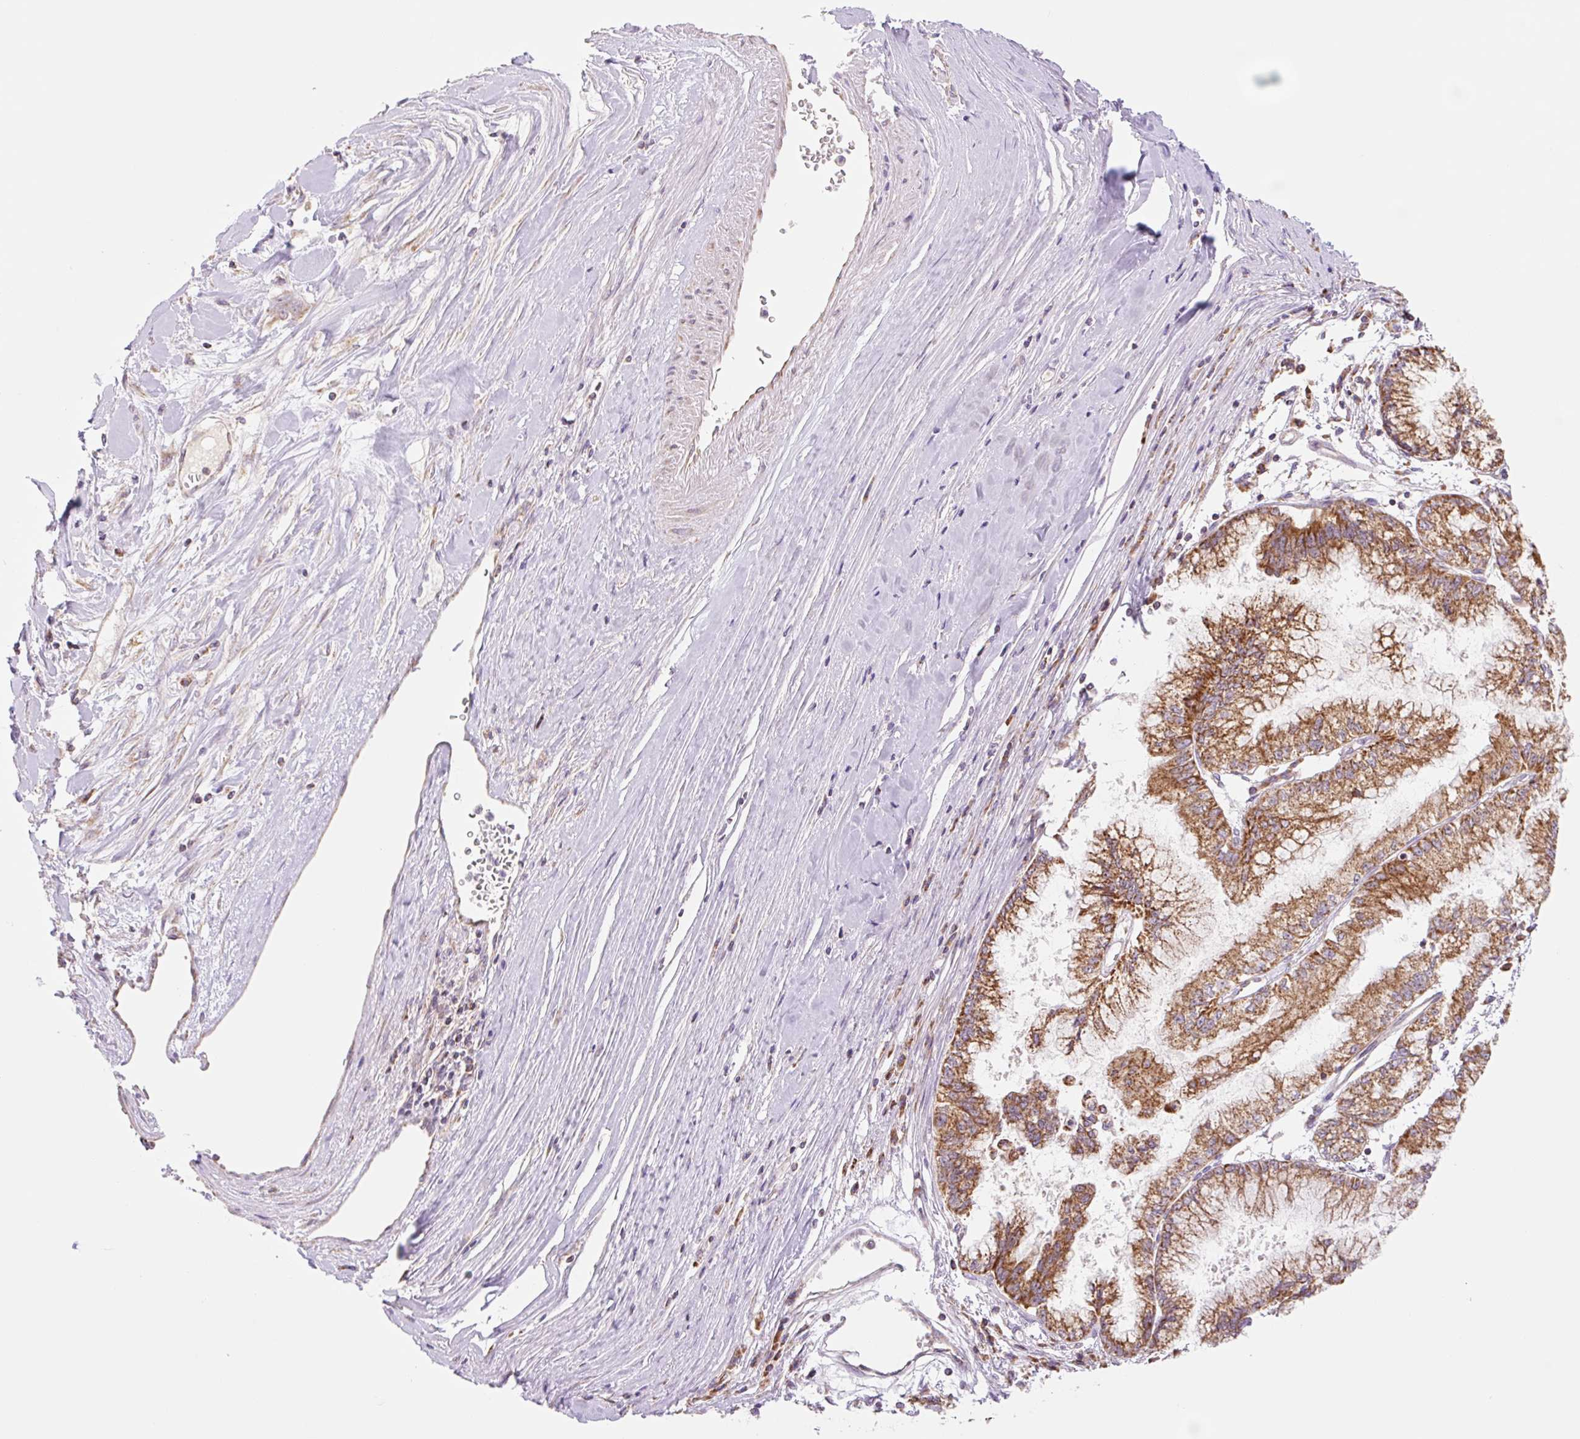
{"staining": {"intensity": "strong", "quantity": ">75%", "location": "cytoplasmic/membranous"}, "tissue": "pancreatic cancer", "cell_type": "Tumor cells", "image_type": "cancer", "snomed": [{"axis": "morphology", "description": "Adenocarcinoma, NOS"}, {"axis": "topography", "description": "Pancreas"}], "caption": "Human adenocarcinoma (pancreatic) stained with a brown dye demonstrates strong cytoplasmic/membranous positive positivity in approximately >75% of tumor cells.", "gene": "GOSR2", "patient": {"sex": "male", "age": 73}}